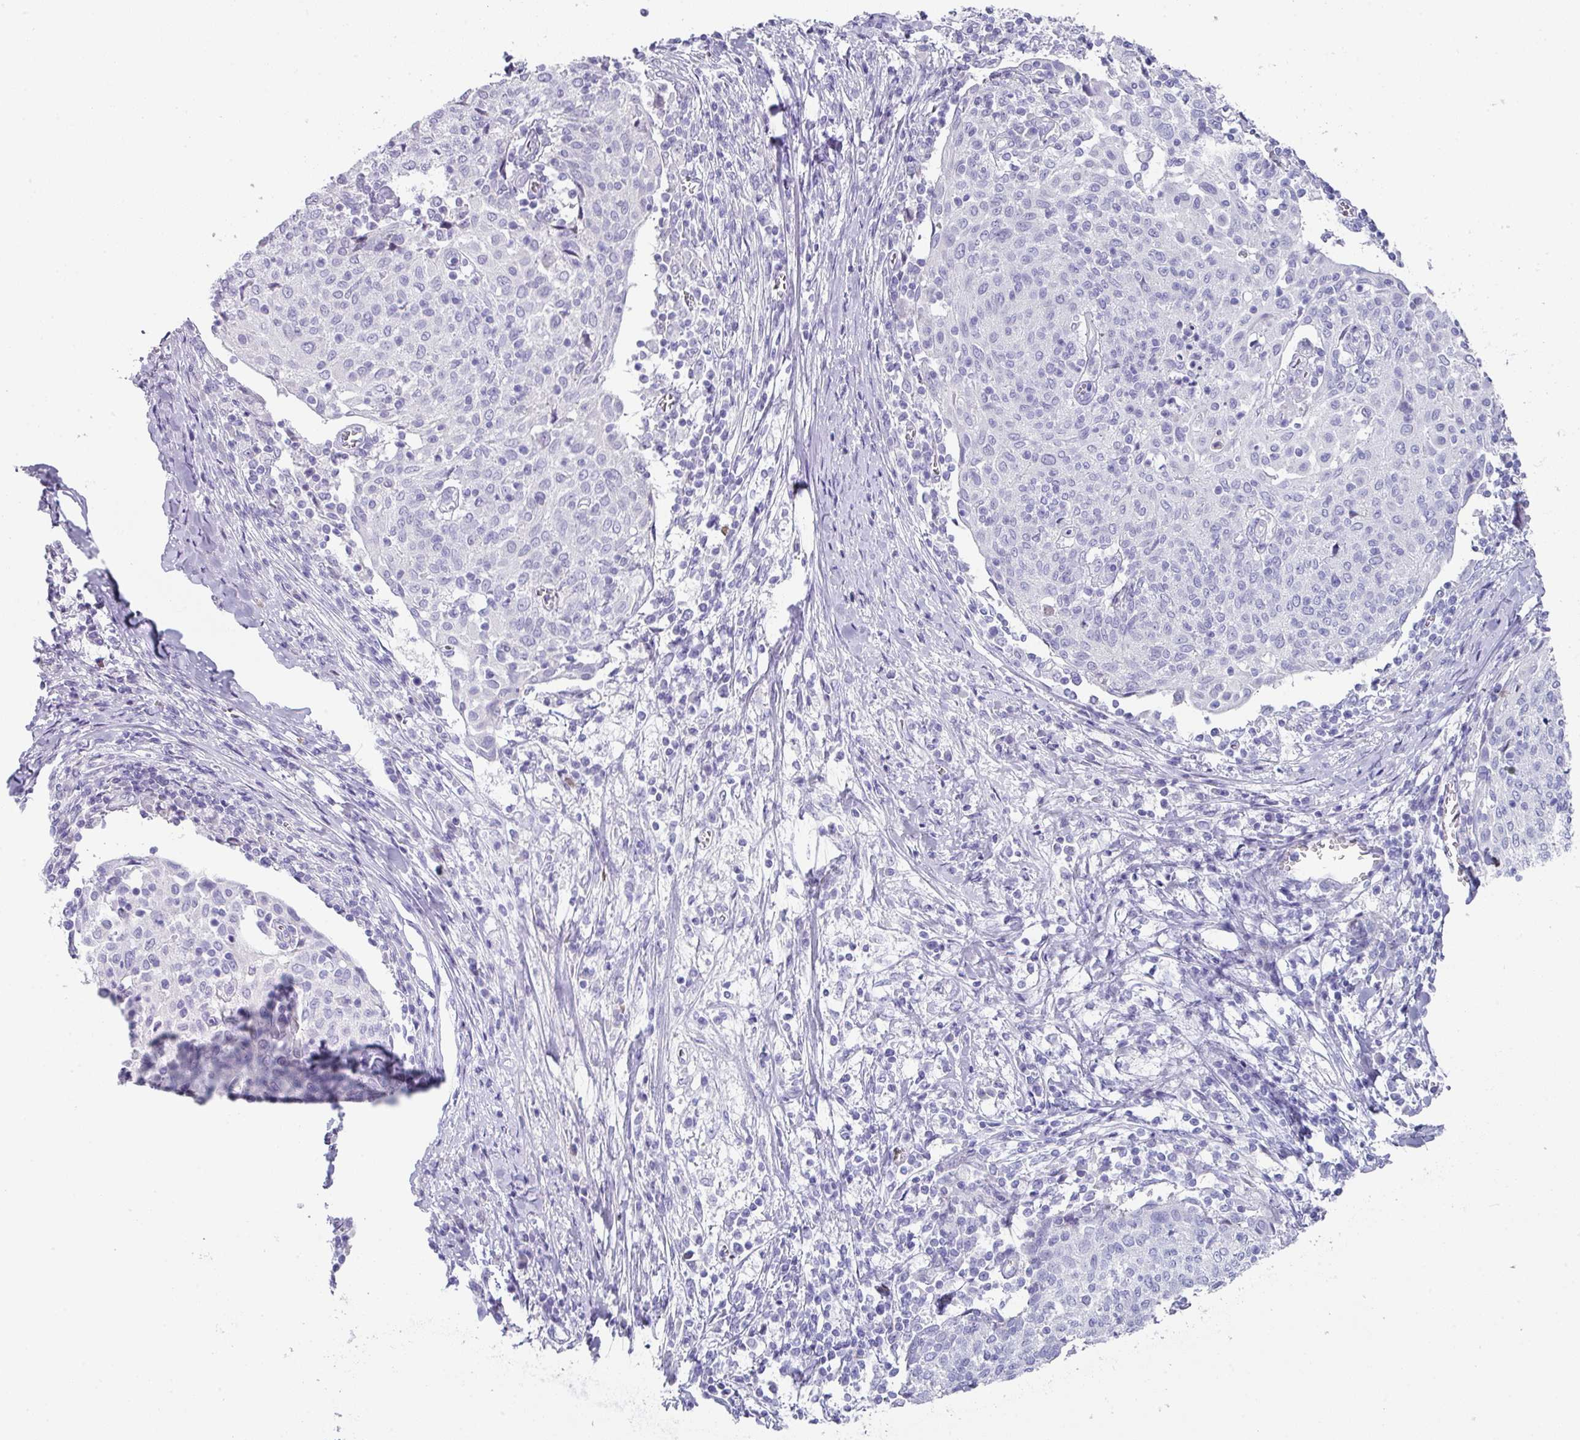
{"staining": {"intensity": "negative", "quantity": "none", "location": "none"}, "tissue": "cervical cancer", "cell_type": "Tumor cells", "image_type": "cancer", "snomed": [{"axis": "morphology", "description": "Squamous cell carcinoma, NOS"}, {"axis": "topography", "description": "Cervix"}], "caption": "There is no significant expression in tumor cells of cervical cancer (squamous cell carcinoma).", "gene": "PEX10", "patient": {"sex": "female", "age": 52}}